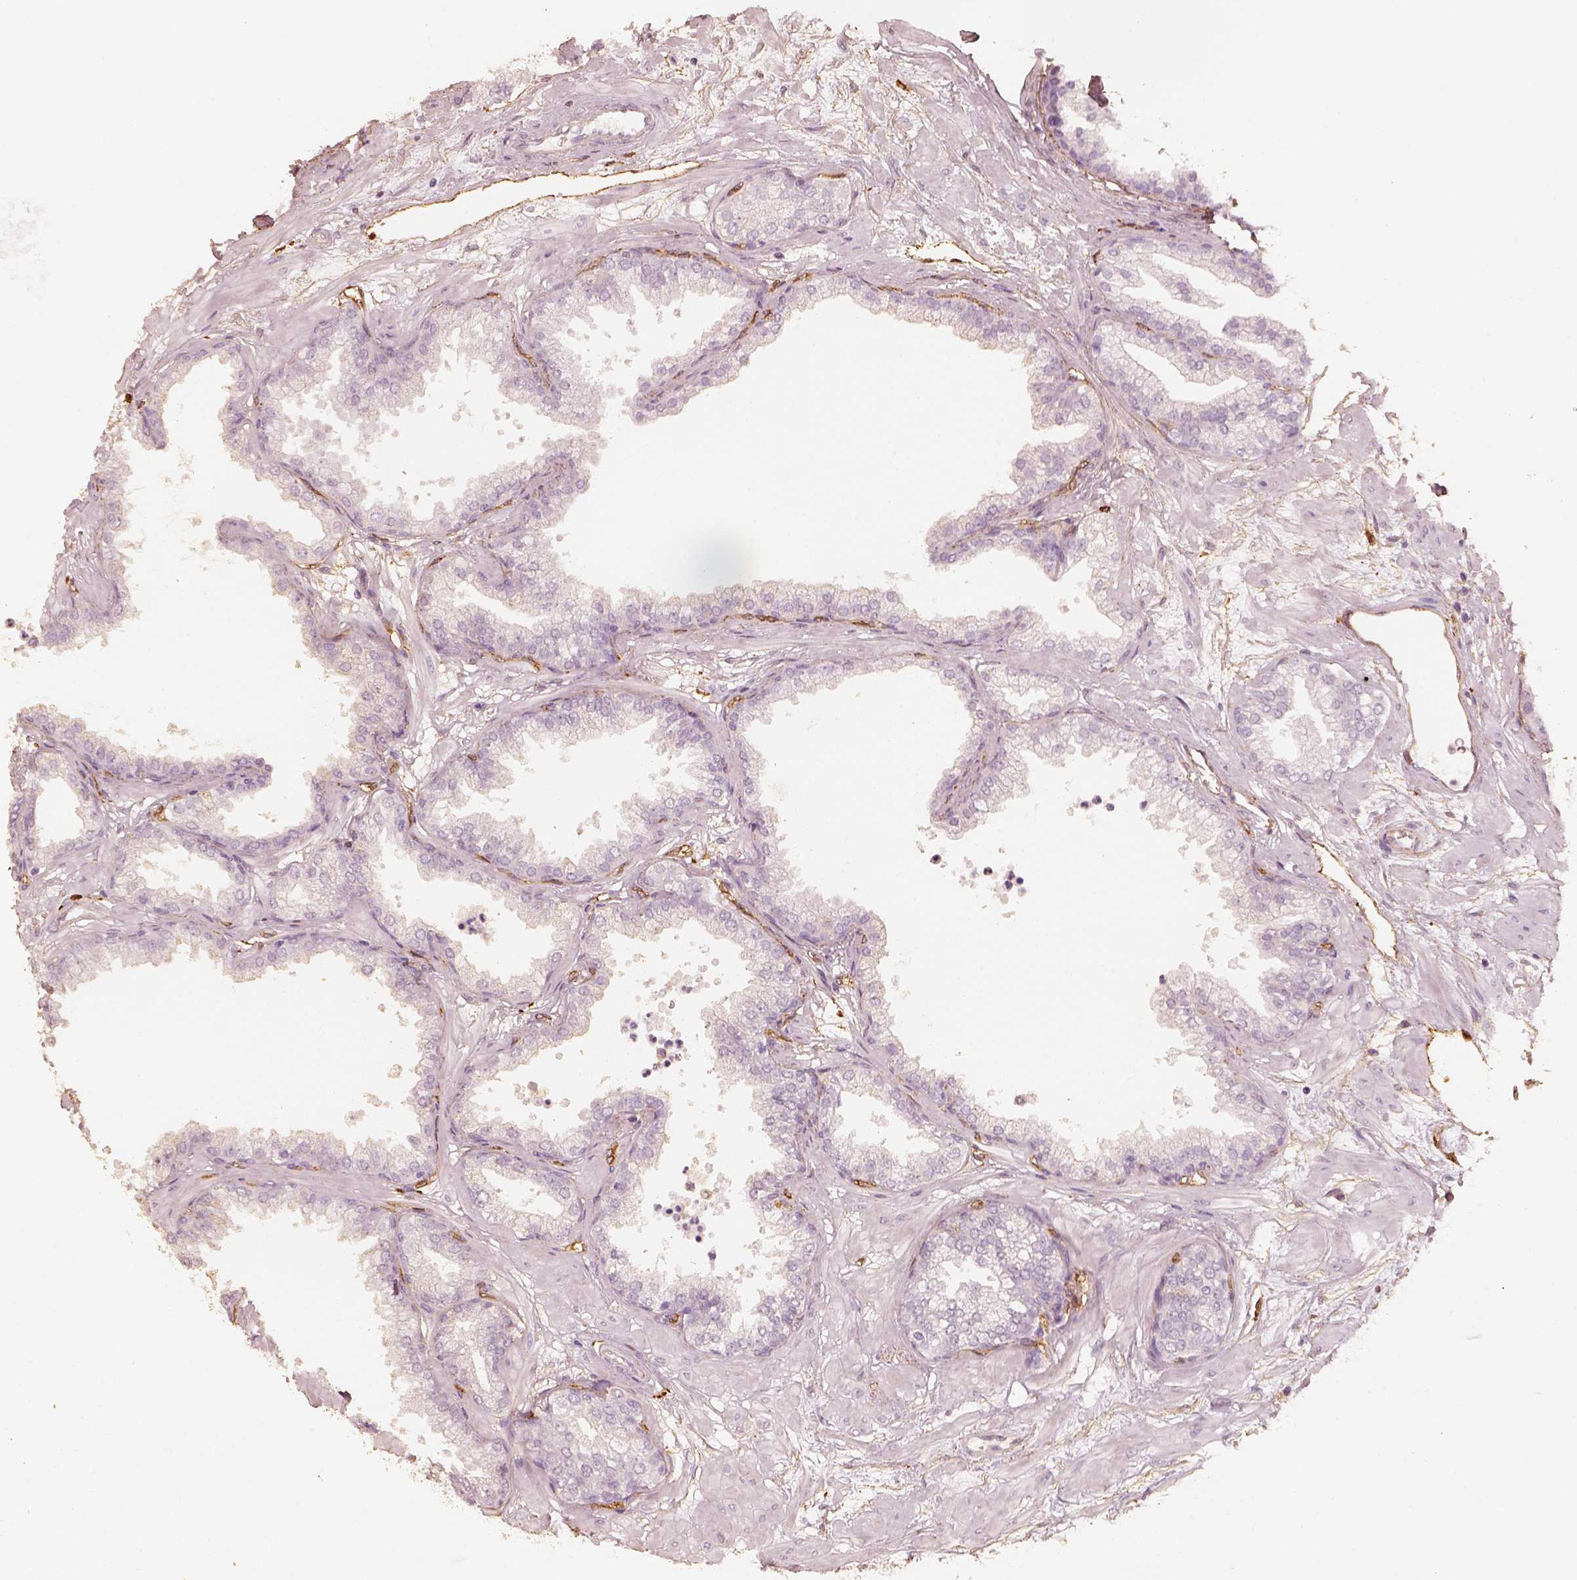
{"staining": {"intensity": "negative", "quantity": "none", "location": "none"}, "tissue": "prostate", "cell_type": "Glandular cells", "image_type": "normal", "snomed": [{"axis": "morphology", "description": "Normal tissue, NOS"}, {"axis": "topography", "description": "Prostate"}], "caption": "Immunohistochemistry (IHC) of unremarkable human prostate displays no staining in glandular cells.", "gene": "FSCN1", "patient": {"sex": "male", "age": 37}}